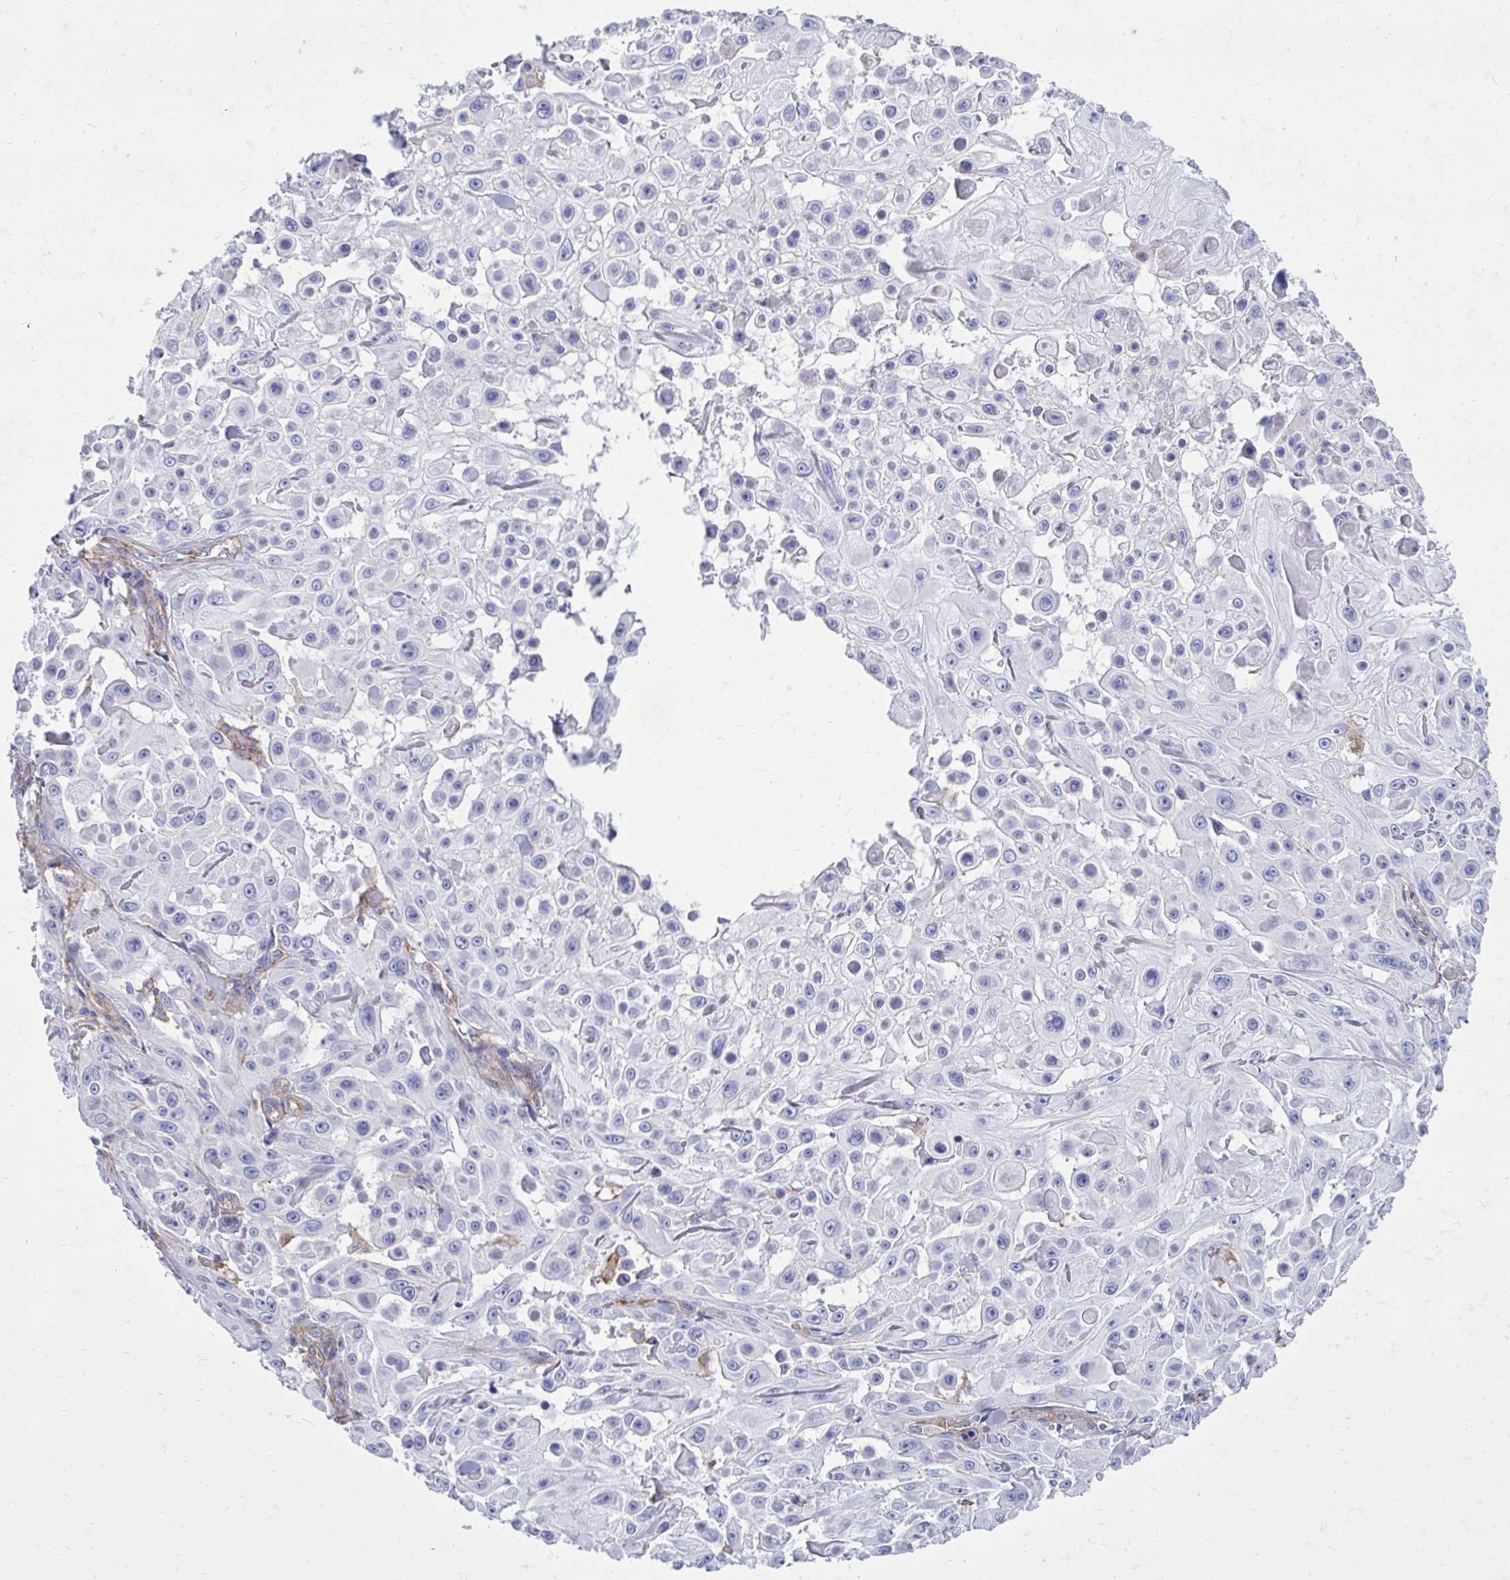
{"staining": {"intensity": "negative", "quantity": "none", "location": "none"}, "tissue": "skin cancer", "cell_type": "Tumor cells", "image_type": "cancer", "snomed": [{"axis": "morphology", "description": "Squamous cell carcinoma, NOS"}, {"axis": "topography", "description": "Skin"}], "caption": "Immunohistochemistry (IHC) histopathology image of neoplastic tissue: human skin cancer stained with DAB (3,3'-diaminobenzidine) exhibits no significant protein positivity in tumor cells.", "gene": "CLTA", "patient": {"sex": "male", "age": 91}}